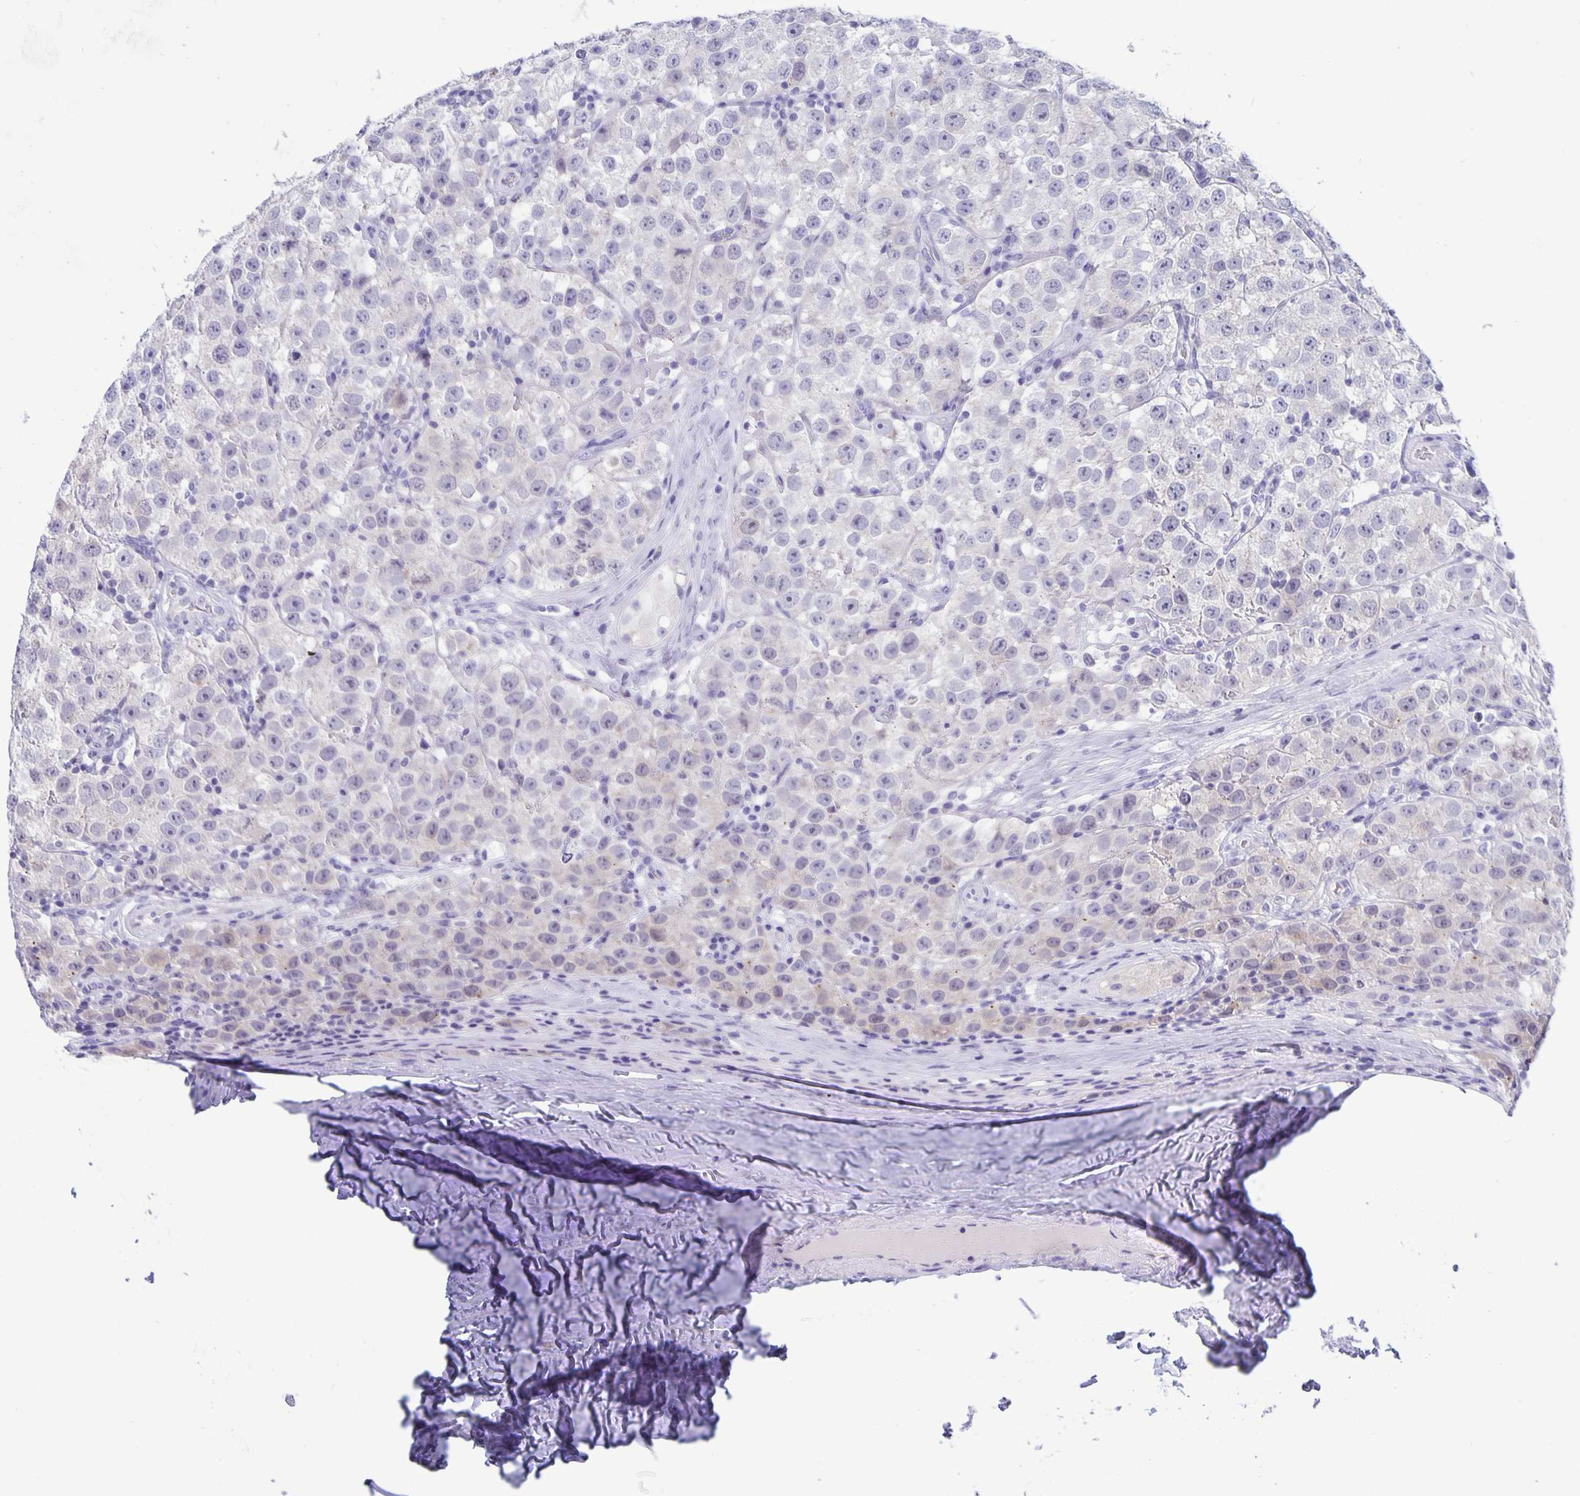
{"staining": {"intensity": "negative", "quantity": "none", "location": "none"}, "tissue": "testis cancer", "cell_type": "Tumor cells", "image_type": "cancer", "snomed": [{"axis": "morphology", "description": "Seminoma, NOS"}, {"axis": "topography", "description": "Testis"}], "caption": "Immunohistochemistry of testis cancer displays no expression in tumor cells.", "gene": "ERMN", "patient": {"sex": "male", "age": 34}}